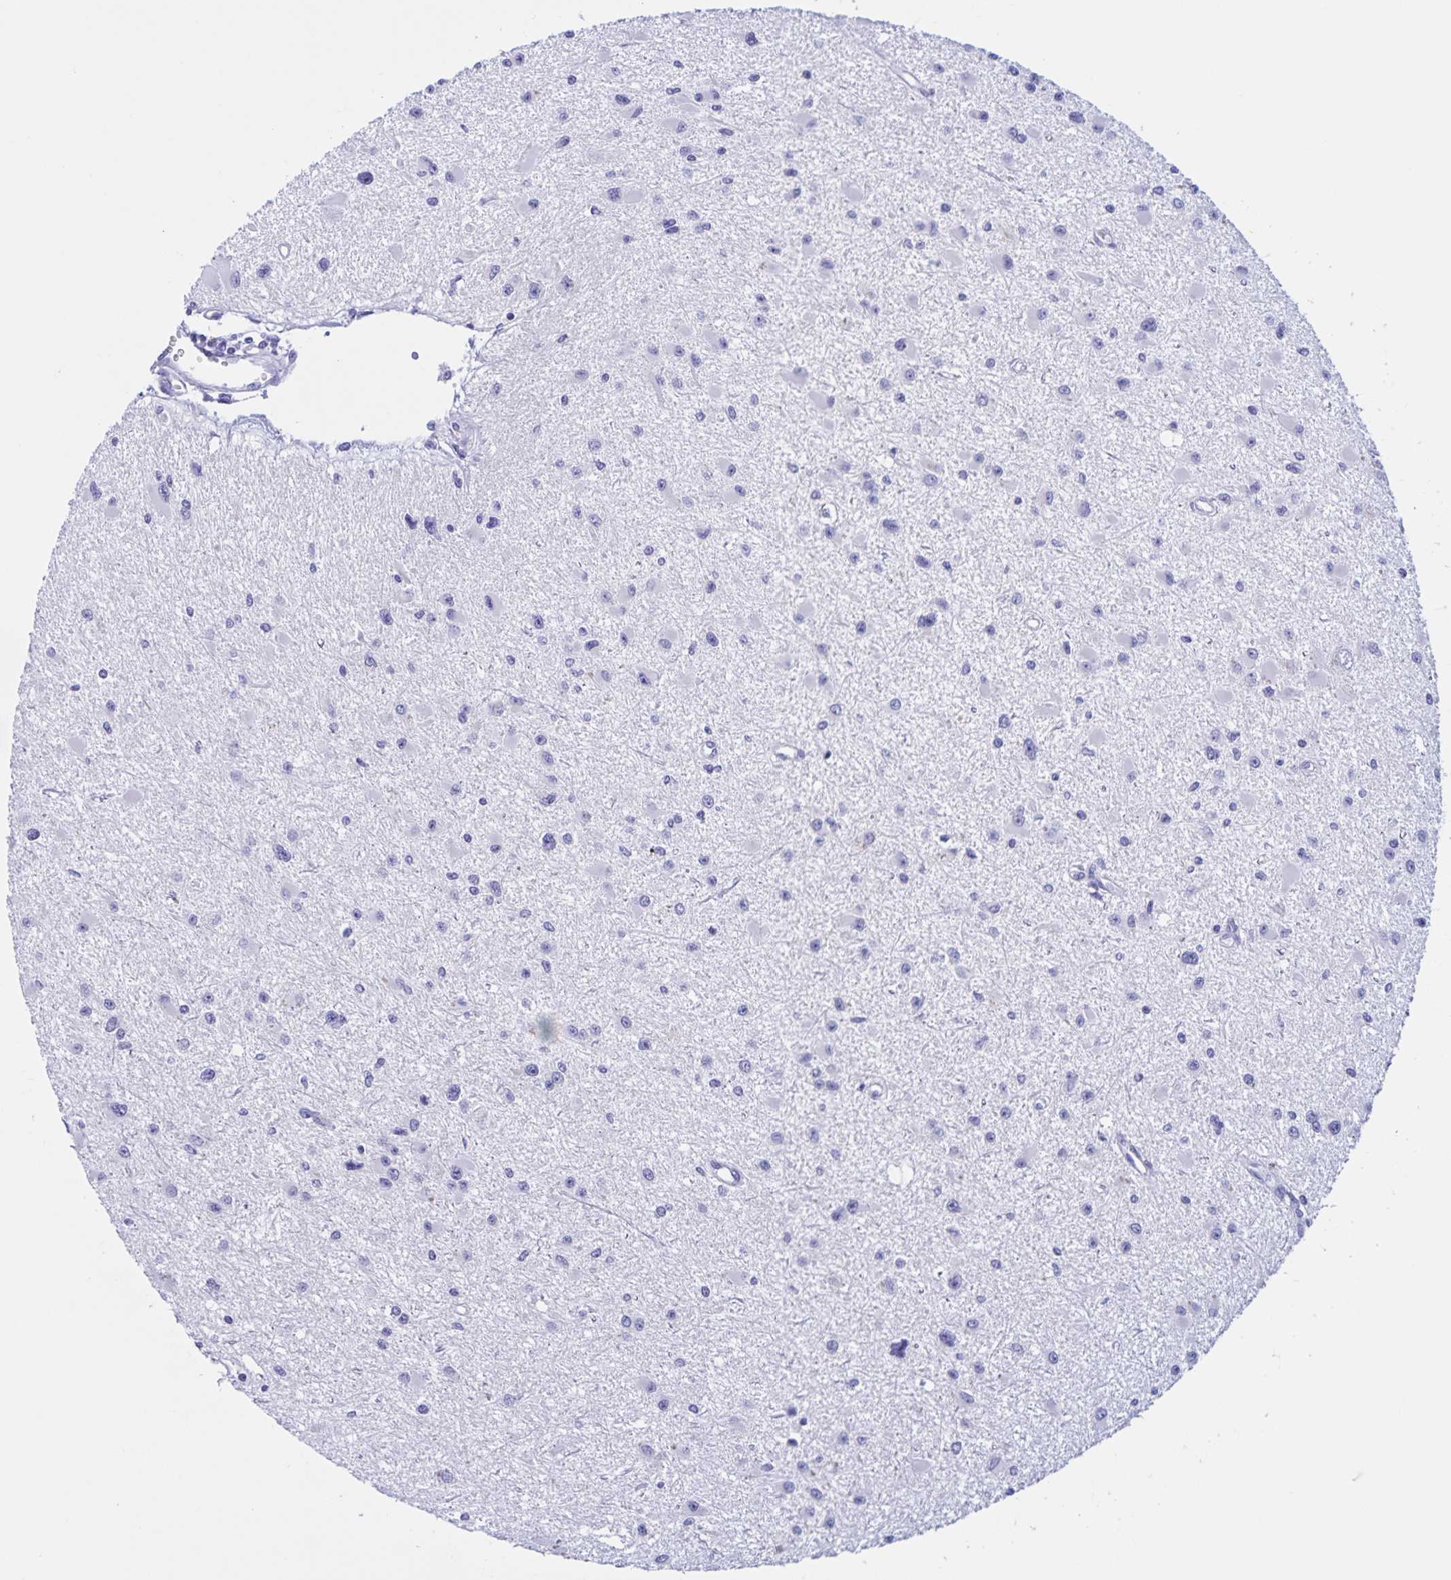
{"staining": {"intensity": "negative", "quantity": "none", "location": "none"}, "tissue": "glioma", "cell_type": "Tumor cells", "image_type": "cancer", "snomed": [{"axis": "morphology", "description": "Glioma, malignant, High grade"}, {"axis": "topography", "description": "Brain"}], "caption": "A high-resolution photomicrograph shows IHC staining of glioma, which displays no significant staining in tumor cells. (DAB (3,3'-diaminobenzidine) immunohistochemistry visualized using brightfield microscopy, high magnification).", "gene": "TGIF2LX", "patient": {"sex": "male", "age": 54}}